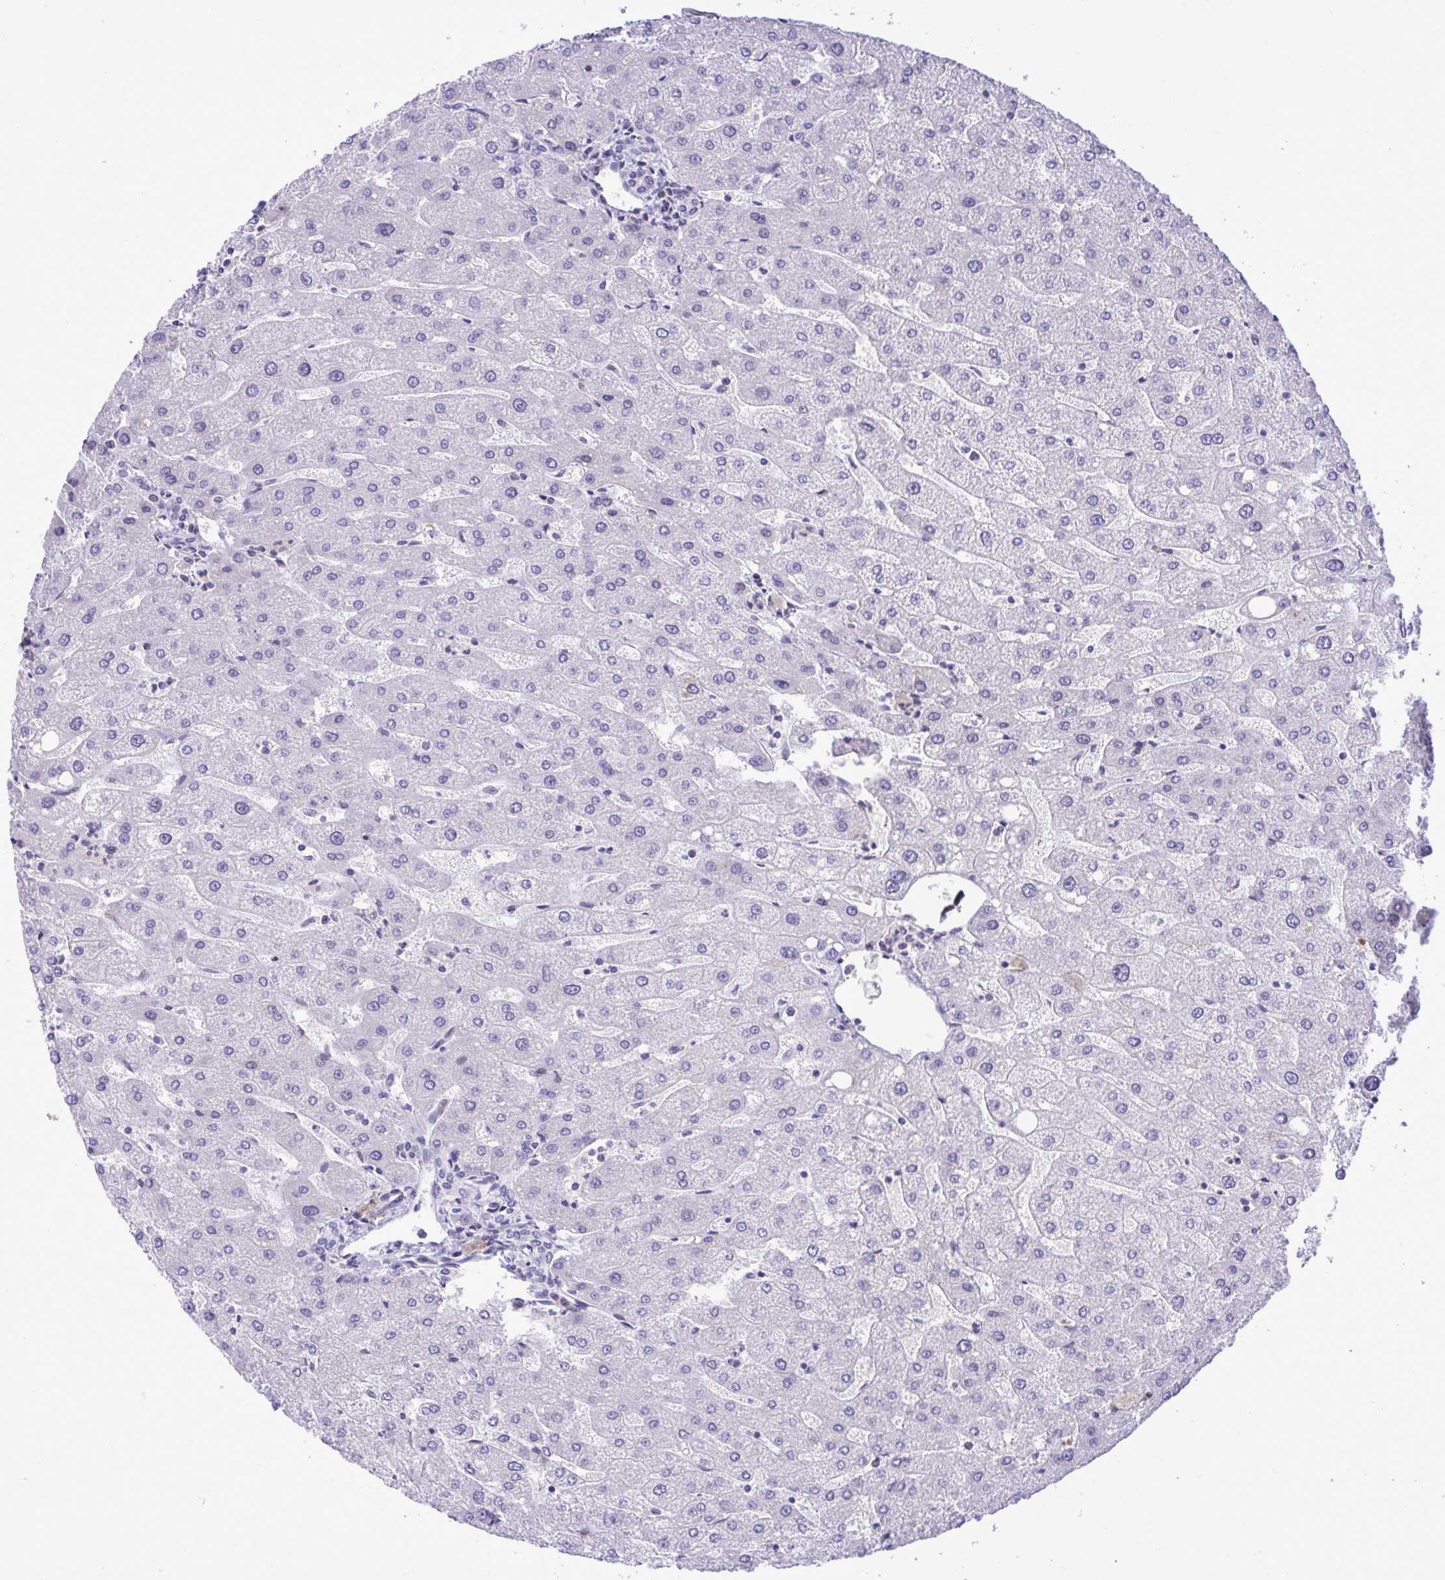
{"staining": {"intensity": "negative", "quantity": "none", "location": "none"}, "tissue": "liver", "cell_type": "Cholangiocytes", "image_type": "normal", "snomed": [{"axis": "morphology", "description": "Normal tissue, NOS"}, {"axis": "topography", "description": "Liver"}], "caption": "This is an immunohistochemistry (IHC) micrograph of unremarkable human liver. There is no expression in cholangiocytes.", "gene": "C1QL2", "patient": {"sex": "male", "age": 67}}